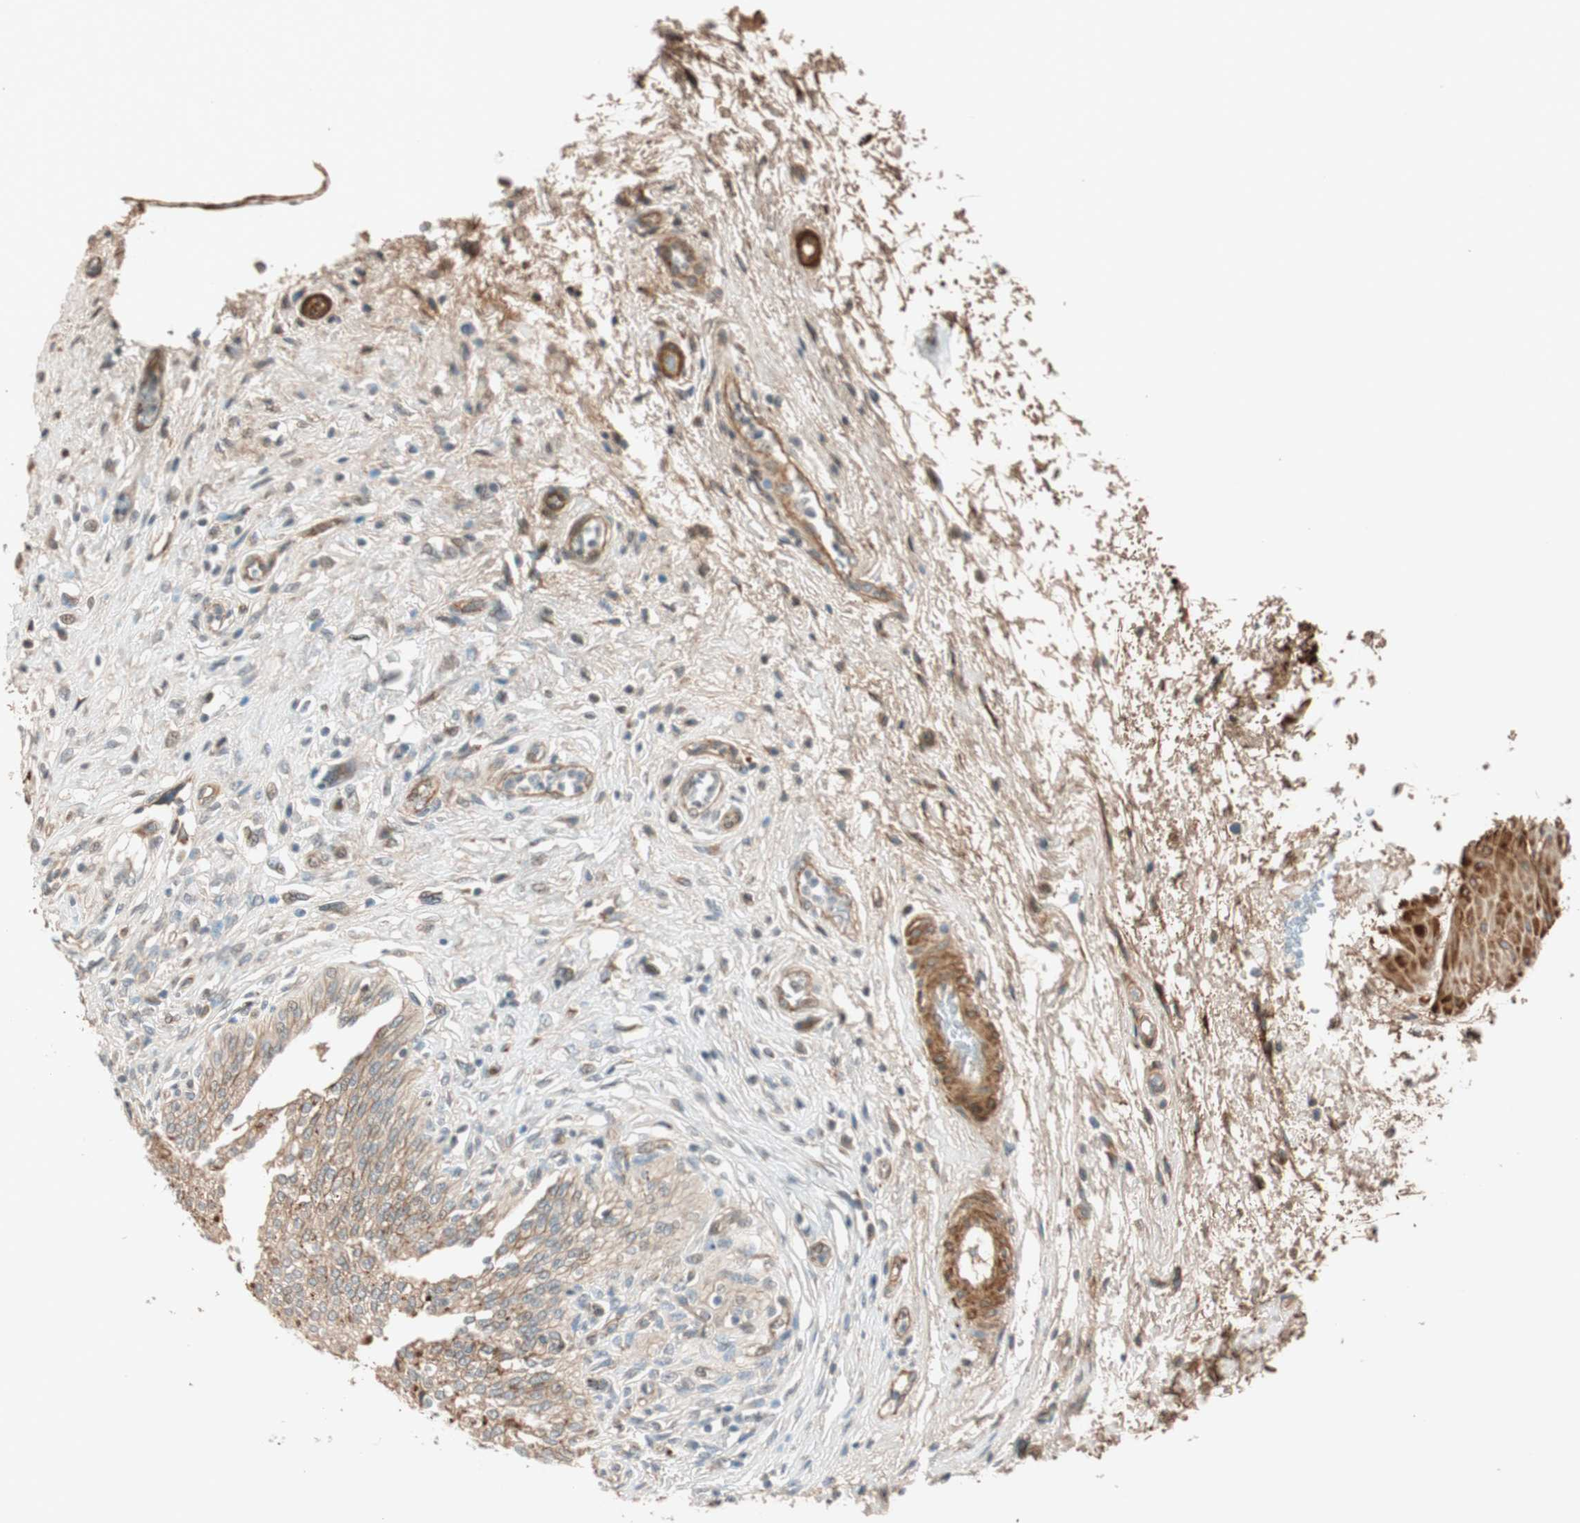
{"staining": {"intensity": "moderate", "quantity": ">75%", "location": "cytoplasmic/membranous,nuclear"}, "tissue": "urinary bladder", "cell_type": "Urothelial cells", "image_type": "normal", "snomed": [{"axis": "morphology", "description": "Normal tissue, NOS"}, {"axis": "morphology", "description": "Urothelial carcinoma, High grade"}, {"axis": "topography", "description": "Urinary bladder"}], "caption": "Immunohistochemical staining of unremarkable human urinary bladder displays medium levels of moderate cytoplasmic/membranous,nuclear expression in about >75% of urothelial cells.", "gene": "EPHA6", "patient": {"sex": "male", "age": 46}}